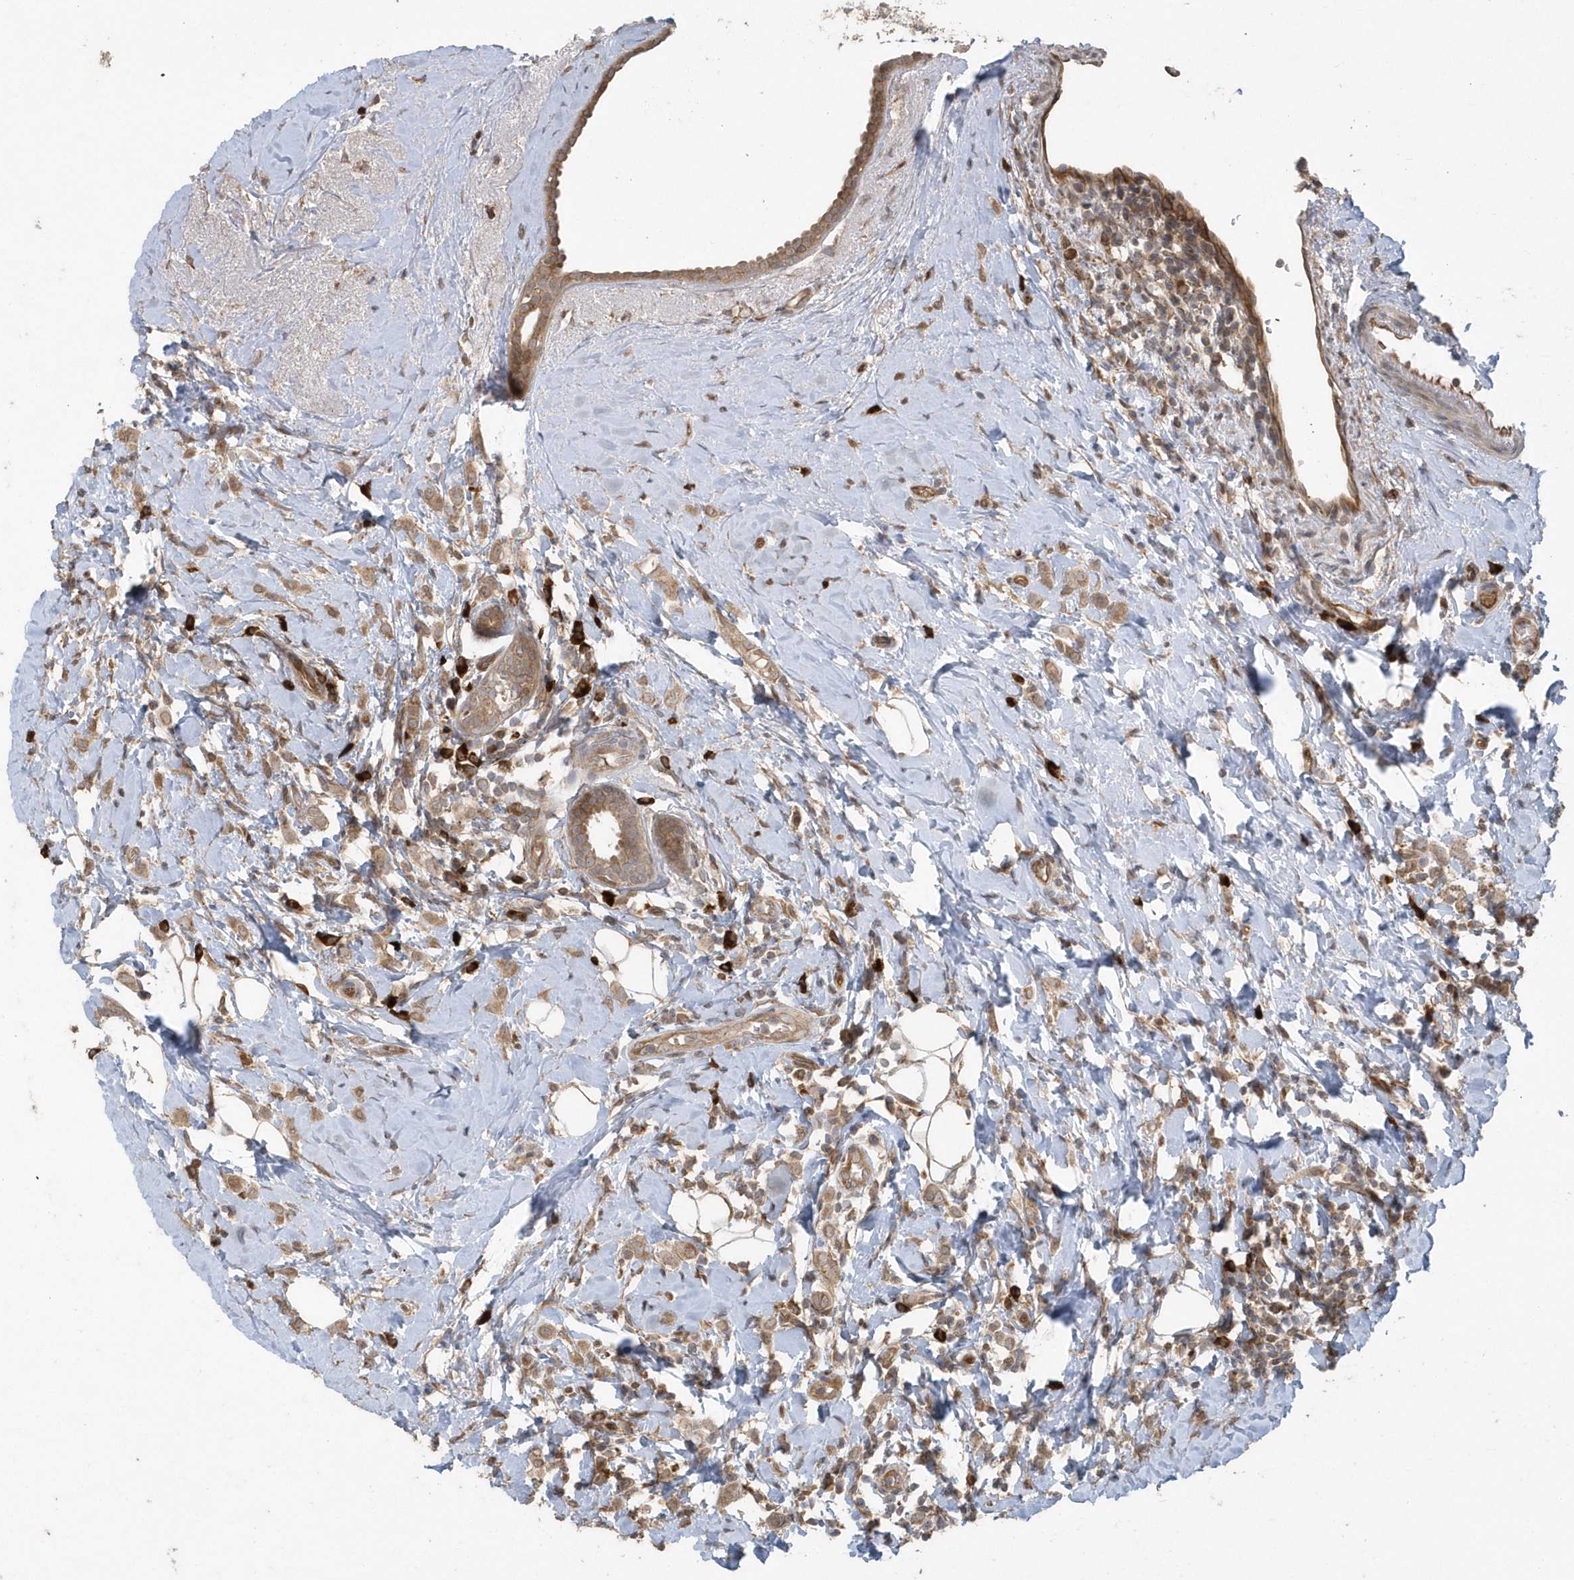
{"staining": {"intensity": "moderate", "quantity": ">75%", "location": "cytoplasmic/membranous"}, "tissue": "breast cancer", "cell_type": "Tumor cells", "image_type": "cancer", "snomed": [{"axis": "morphology", "description": "Lobular carcinoma"}, {"axis": "topography", "description": "Breast"}], "caption": "This is a micrograph of immunohistochemistry staining of lobular carcinoma (breast), which shows moderate expression in the cytoplasmic/membranous of tumor cells.", "gene": "HERPUD1", "patient": {"sex": "female", "age": 47}}